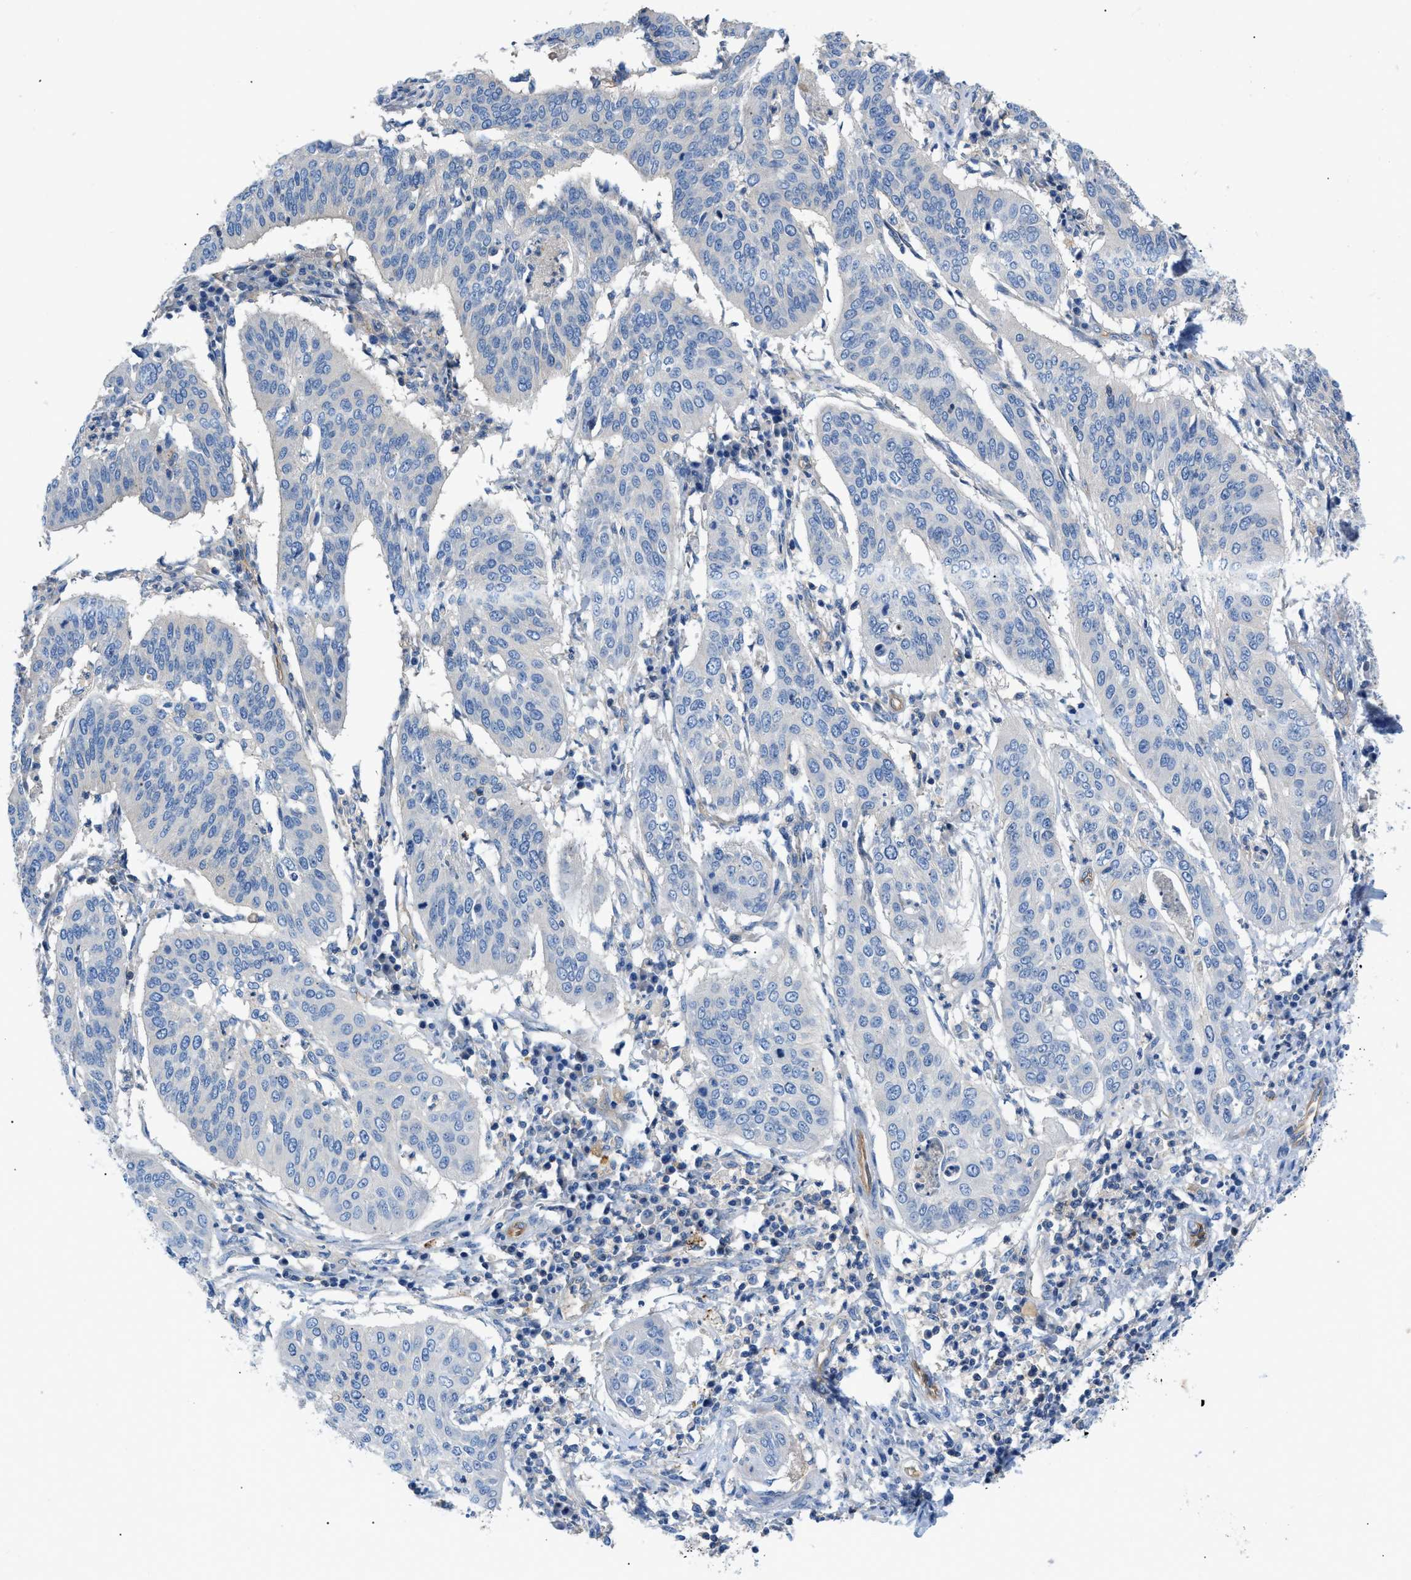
{"staining": {"intensity": "negative", "quantity": "none", "location": "none"}, "tissue": "cervical cancer", "cell_type": "Tumor cells", "image_type": "cancer", "snomed": [{"axis": "morphology", "description": "Normal tissue, NOS"}, {"axis": "morphology", "description": "Squamous cell carcinoma, NOS"}, {"axis": "topography", "description": "Cervix"}], "caption": "Tumor cells are negative for brown protein staining in cervical cancer. Nuclei are stained in blue.", "gene": "ORAI1", "patient": {"sex": "female", "age": 39}}